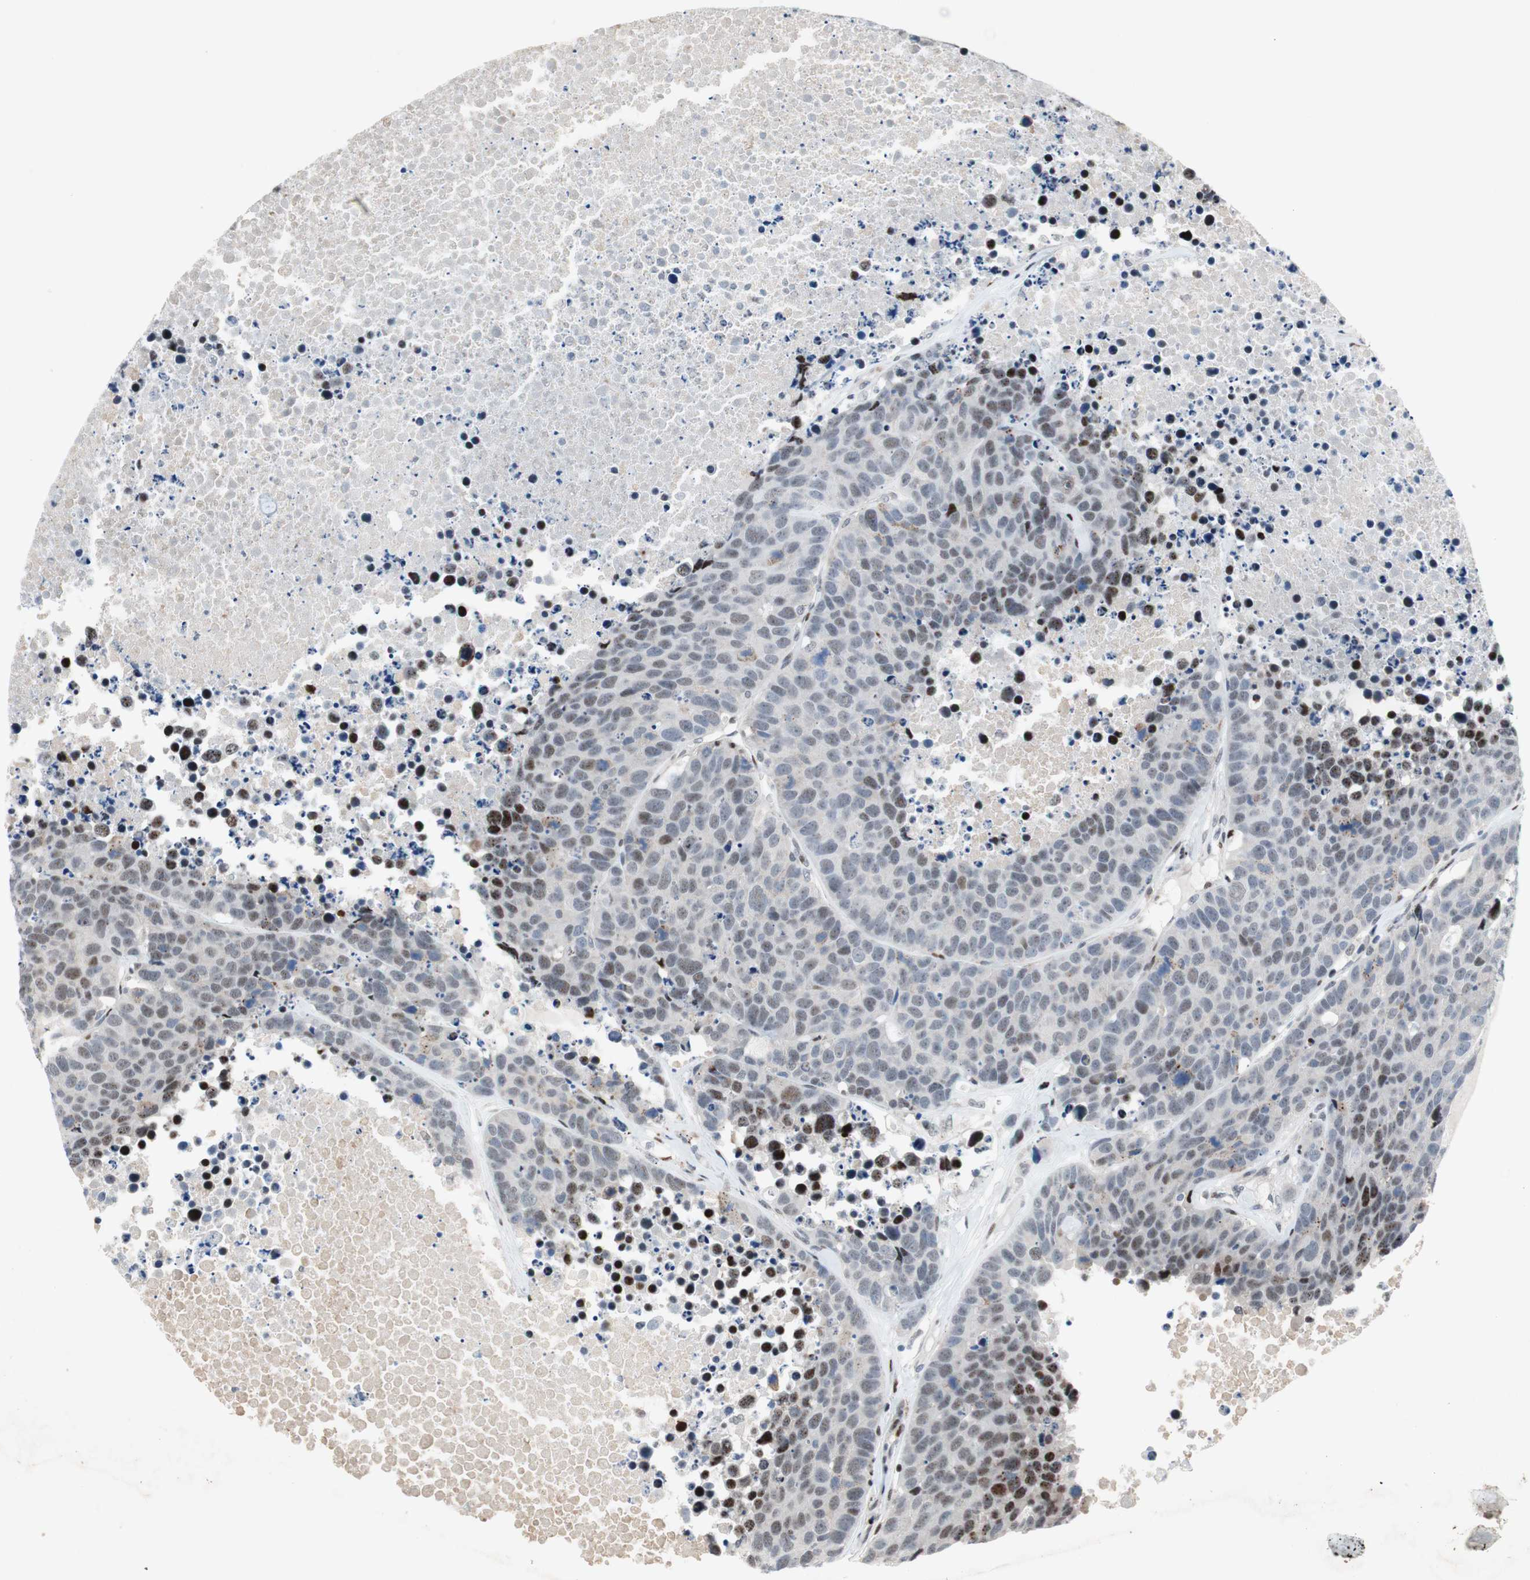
{"staining": {"intensity": "moderate", "quantity": "<25%", "location": "nuclear"}, "tissue": "carcinoid", "cell_type": "Tumor cells", "image_type": "cancer", "snomed": [{"axis": "morphology", "description": "Carcinoid, malignant, NOS"}, {"axis": "topography", "description": "Lung"}], "caption": "Immunohistochemistry (IHC) image of neoplastic tissue: human carcinoid stained using immunohistochemistry (IHC) exhibits low levels of moderate protein expression localized specifically in the nuclear of tumor cells, appearing as a nuclear brown color.", "gene": "FBXO44", "patient": {"sex": "male", "age": 60}}